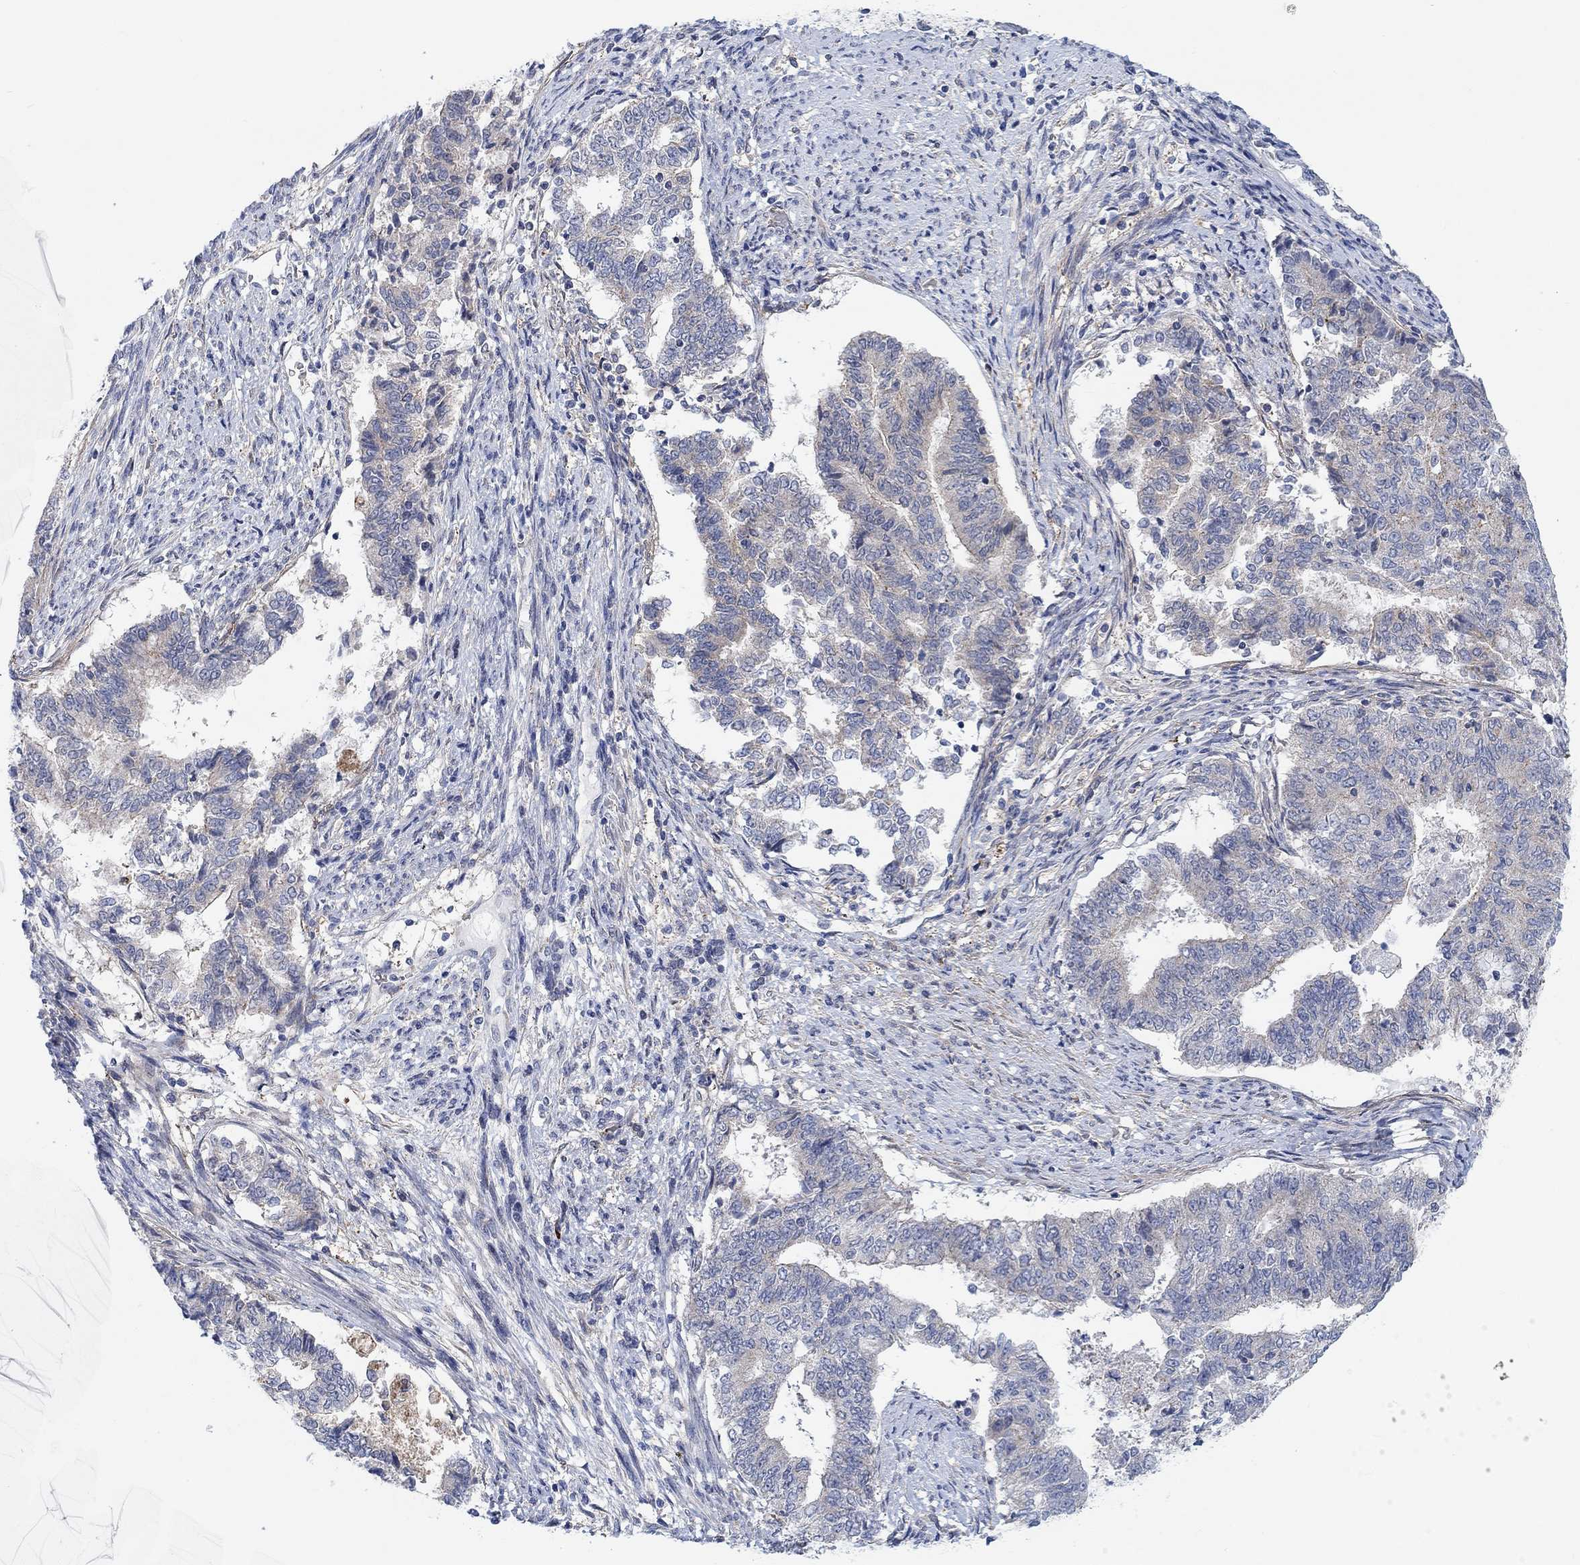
{"staining": {"intensity": "negative", "quantity": "none", "location": "none"}, "tissue": "endometrial cancer", "cell_type": "Tumor cells", "image_type": "cancer", "snomed": [{"axis": "morphology", "description": "Adenocarcinoma, NOS"}, {"axis": "topography", "description": "Endometrium"}], "caption": "Immunohistochemical staining of human endometrial cancer reveals no significant staining in tumor cells.", "gene": "PMFBP1", "patient": {"sex": "female", "age": 65}}